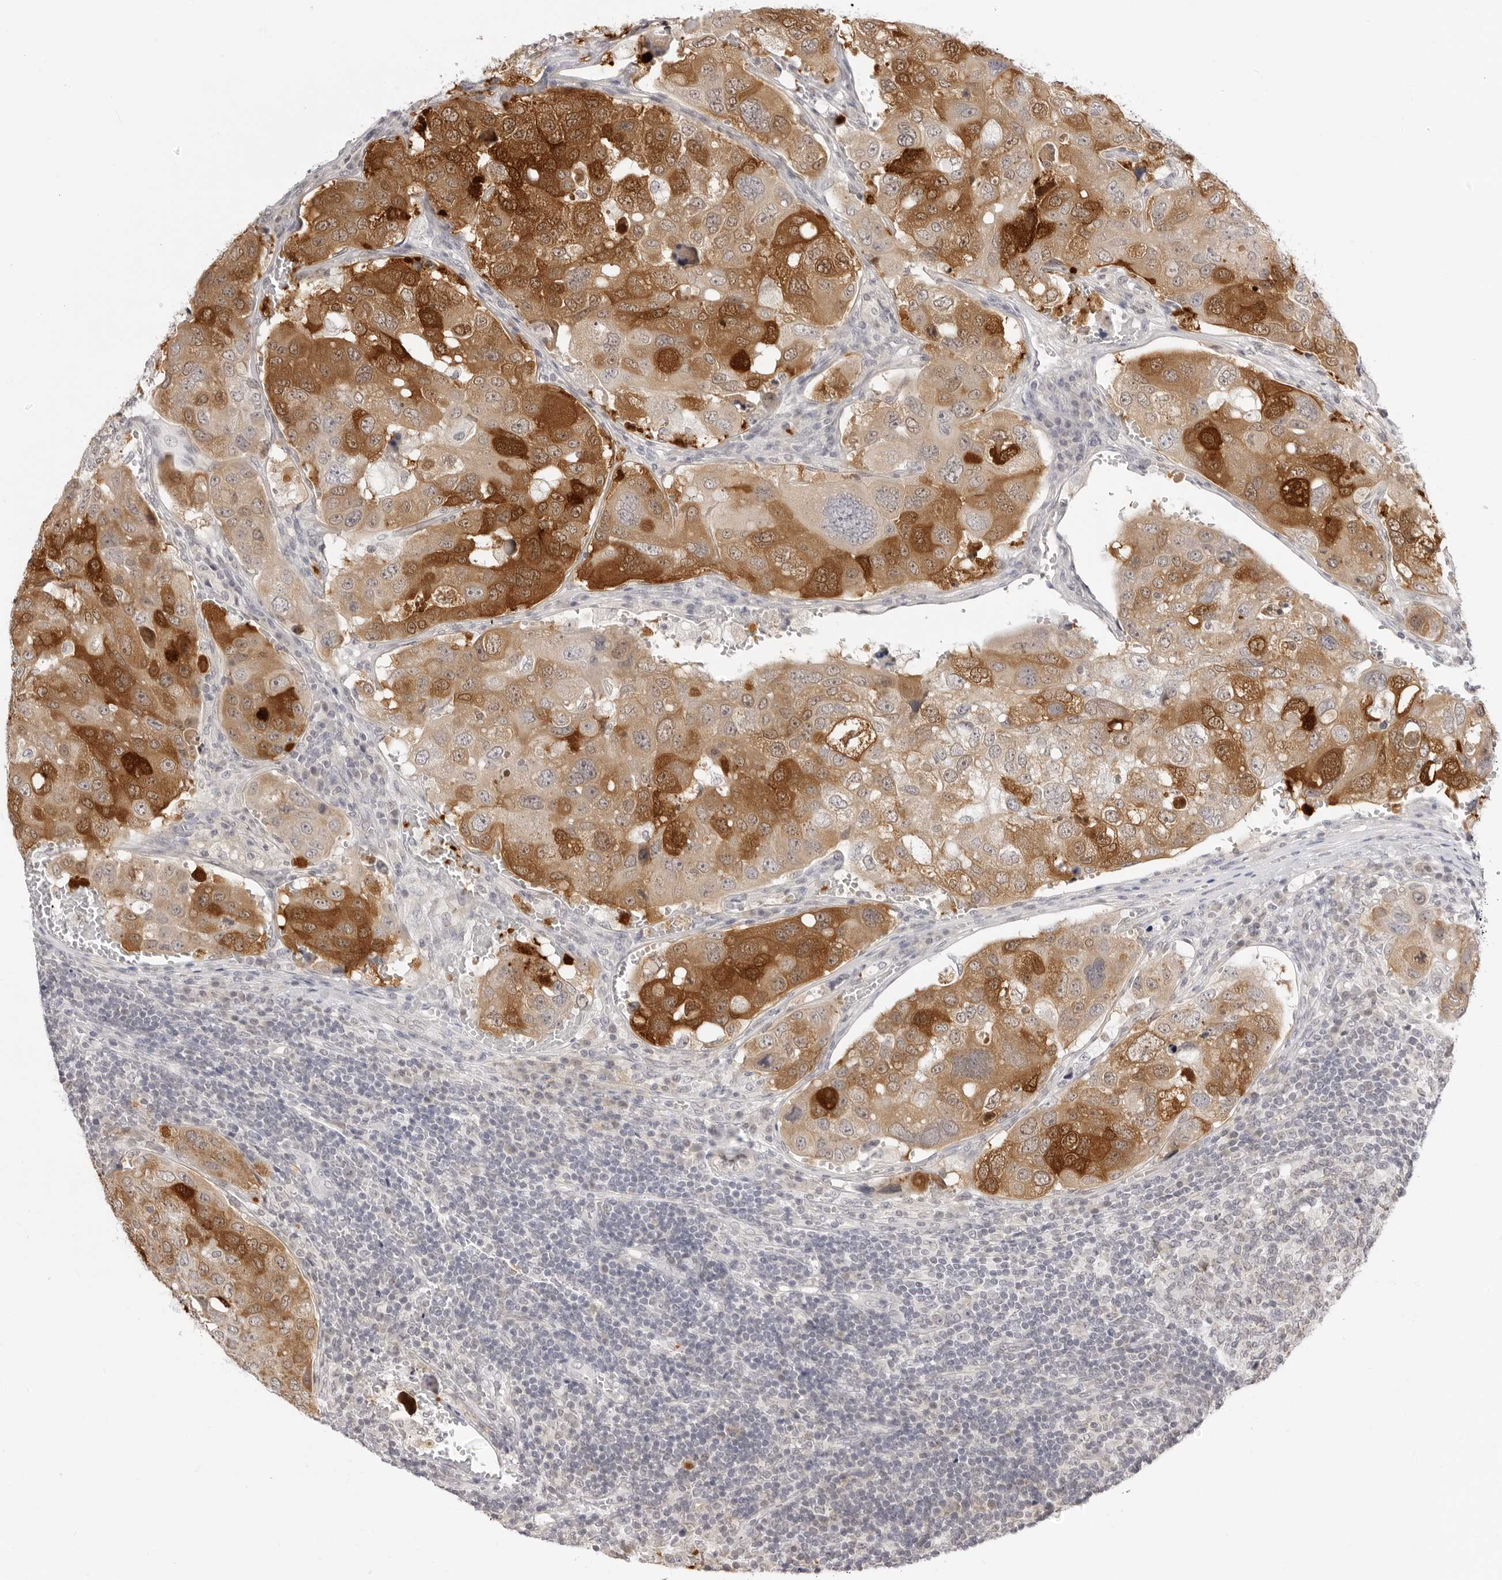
{"staining": {"intensity": "moderate", "quantity": ">75%", "location": "cytoplasmic/membranous"}, "tissue": "urothelial cancer", "cell_type": "Tumor cells", "image_type": "cancer", "snomed": [{"axis": "morphology", "description": "Urothelial carcinoma, High grade"}, {"axis": "topography", "description": "Lymph node"}, {"axis": "topography", "description": "Urinary bladder"}], "caption": "Moderate cytoplasmic/membranous expression for a protein is appreciated in about >75% of tumor cells of high-grade urothelial carcinoma using immunohistochemistry (IHC).", "gene": "FDPS", "patient": {"sex": "male", "age": 51}}